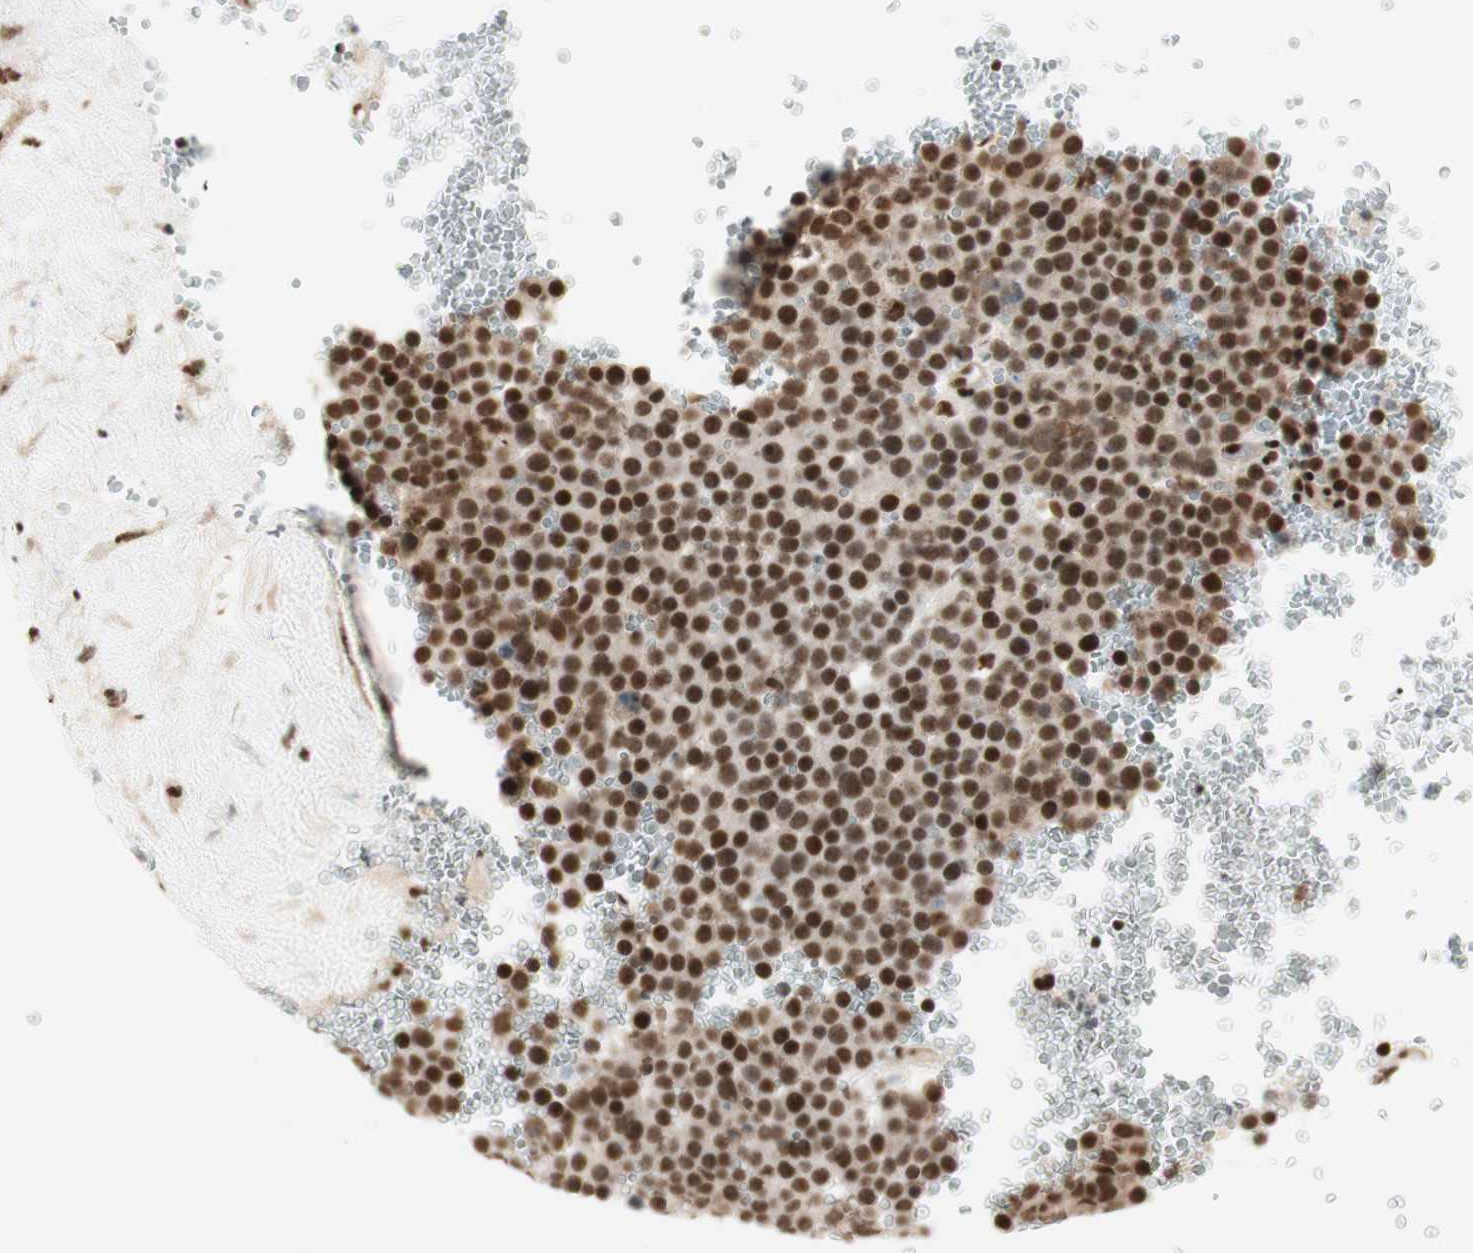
{"staining": {"intensity": "strong", "quantity": ">75%", "location": "nuclear"}, "tissue": "testis cancer", "cell_type": "Tumor cells", "image_type": "cancer", "snomed": [{"axis": "morphology", "description": "Seminoma, NOS"}, {"axis": "topography", "description": "Testis"}], "caption": "IHC (DAB) staining of human testis cancer reveals strong nuclear protein staining in approximately >75% of tumor cells. (brown staining indicates protein expression, while blue staining denotes nuclei).", "gene": "HEXIM1", "patient": {"sex": "male", "age": 71}}